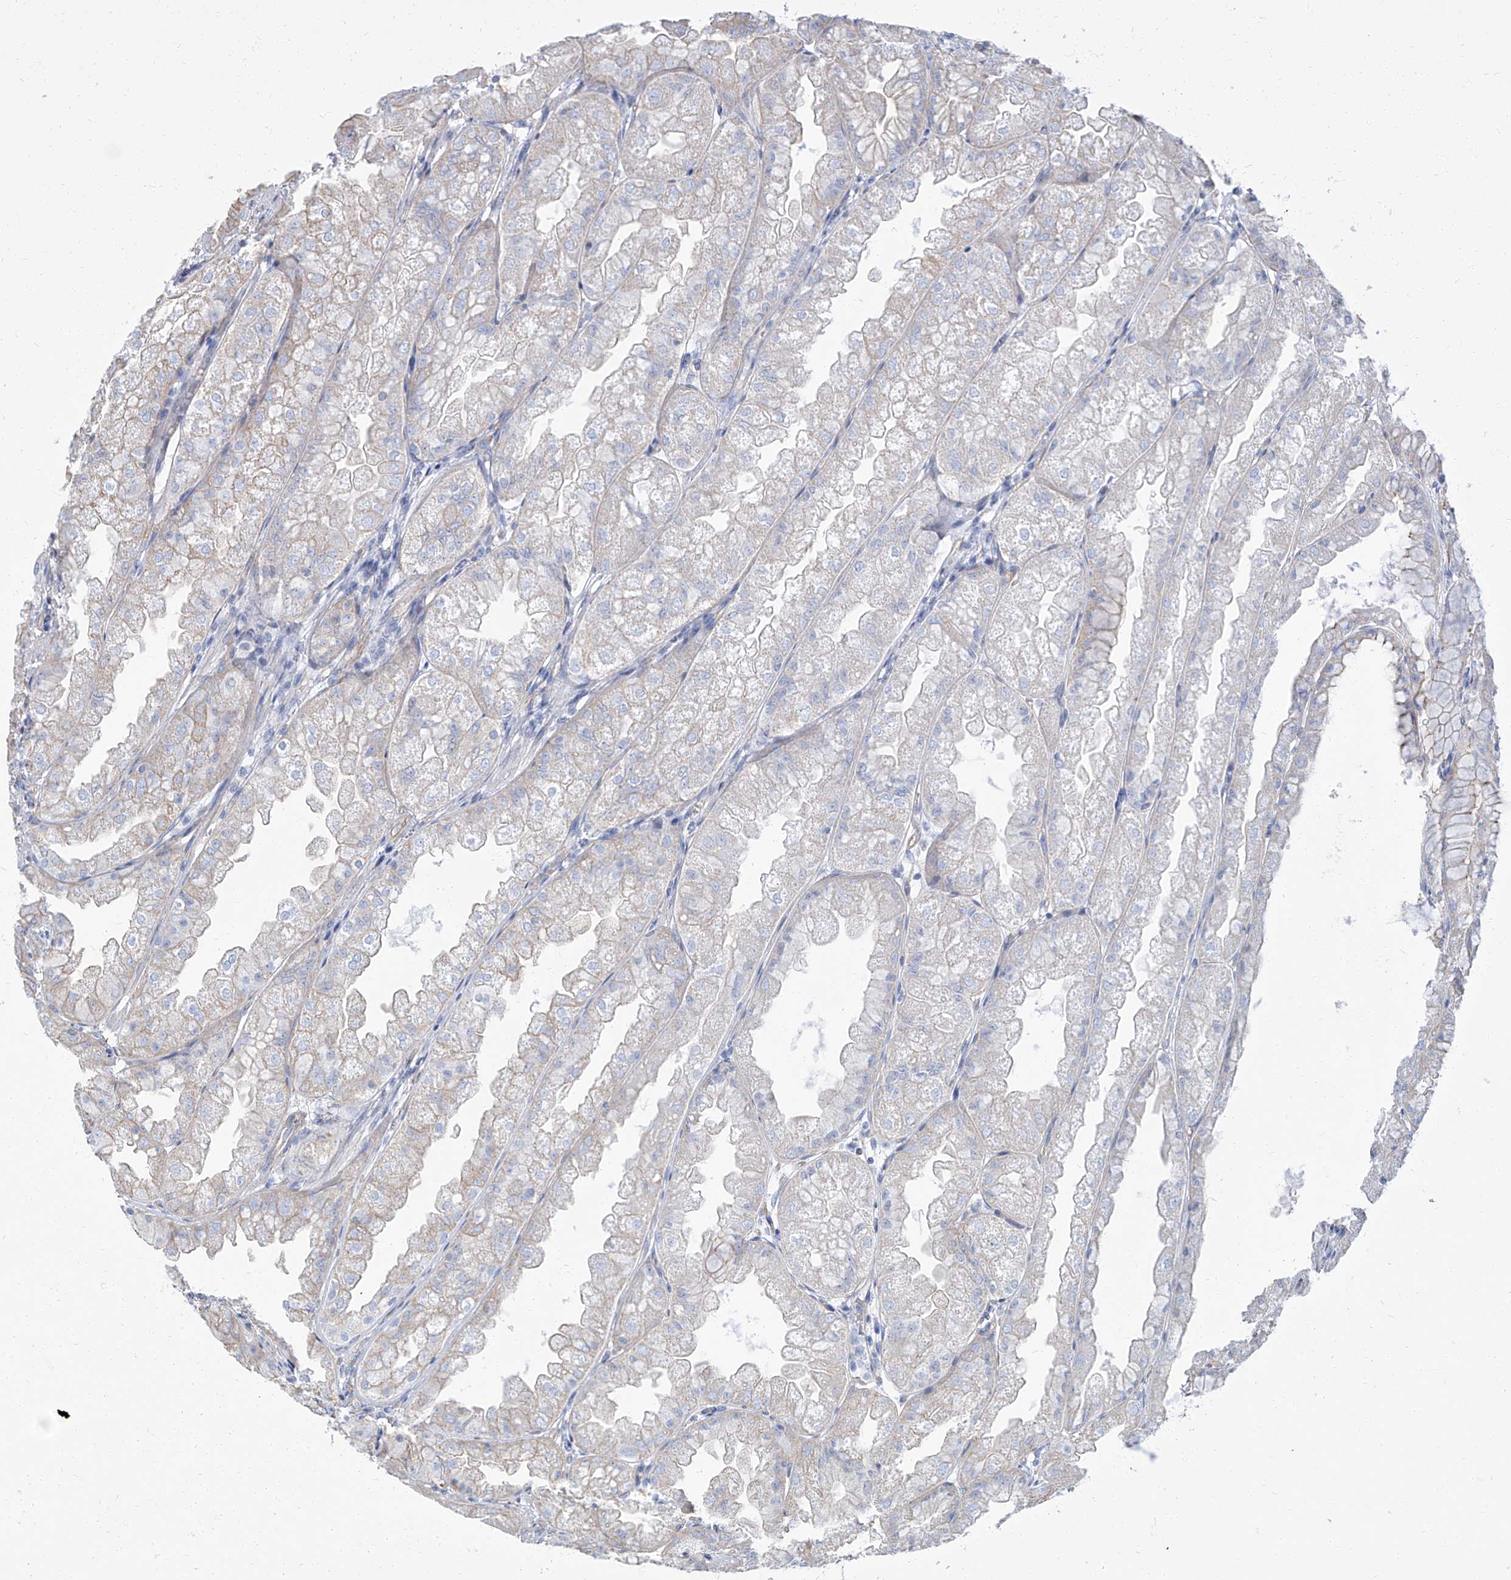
{"staining": {"intensity": "negative", "quantity": "none", "location": "none"}, "tissue": "stomach", "cell_type": "Glandular cells", "image_type": "normal", "snomed": [{"axis": "morphology", "description": "Normal tissue, NOS"}, {"axis": "topography", "description": "Stomach, upper"}], "caption": "An immunohistochemistry (IHC) photomicrograph of benign stomach is shown. There is no staining in glandular cells of stomach. (Stains: DAB (3,3'-diaminobenzidine) immunohistochemistry with hematoxylin counter stain, Microscopy: brightfield microscopy at high magnification).", "gene": "TXLNB", "patient": {"sex": "male", "age": 47}}